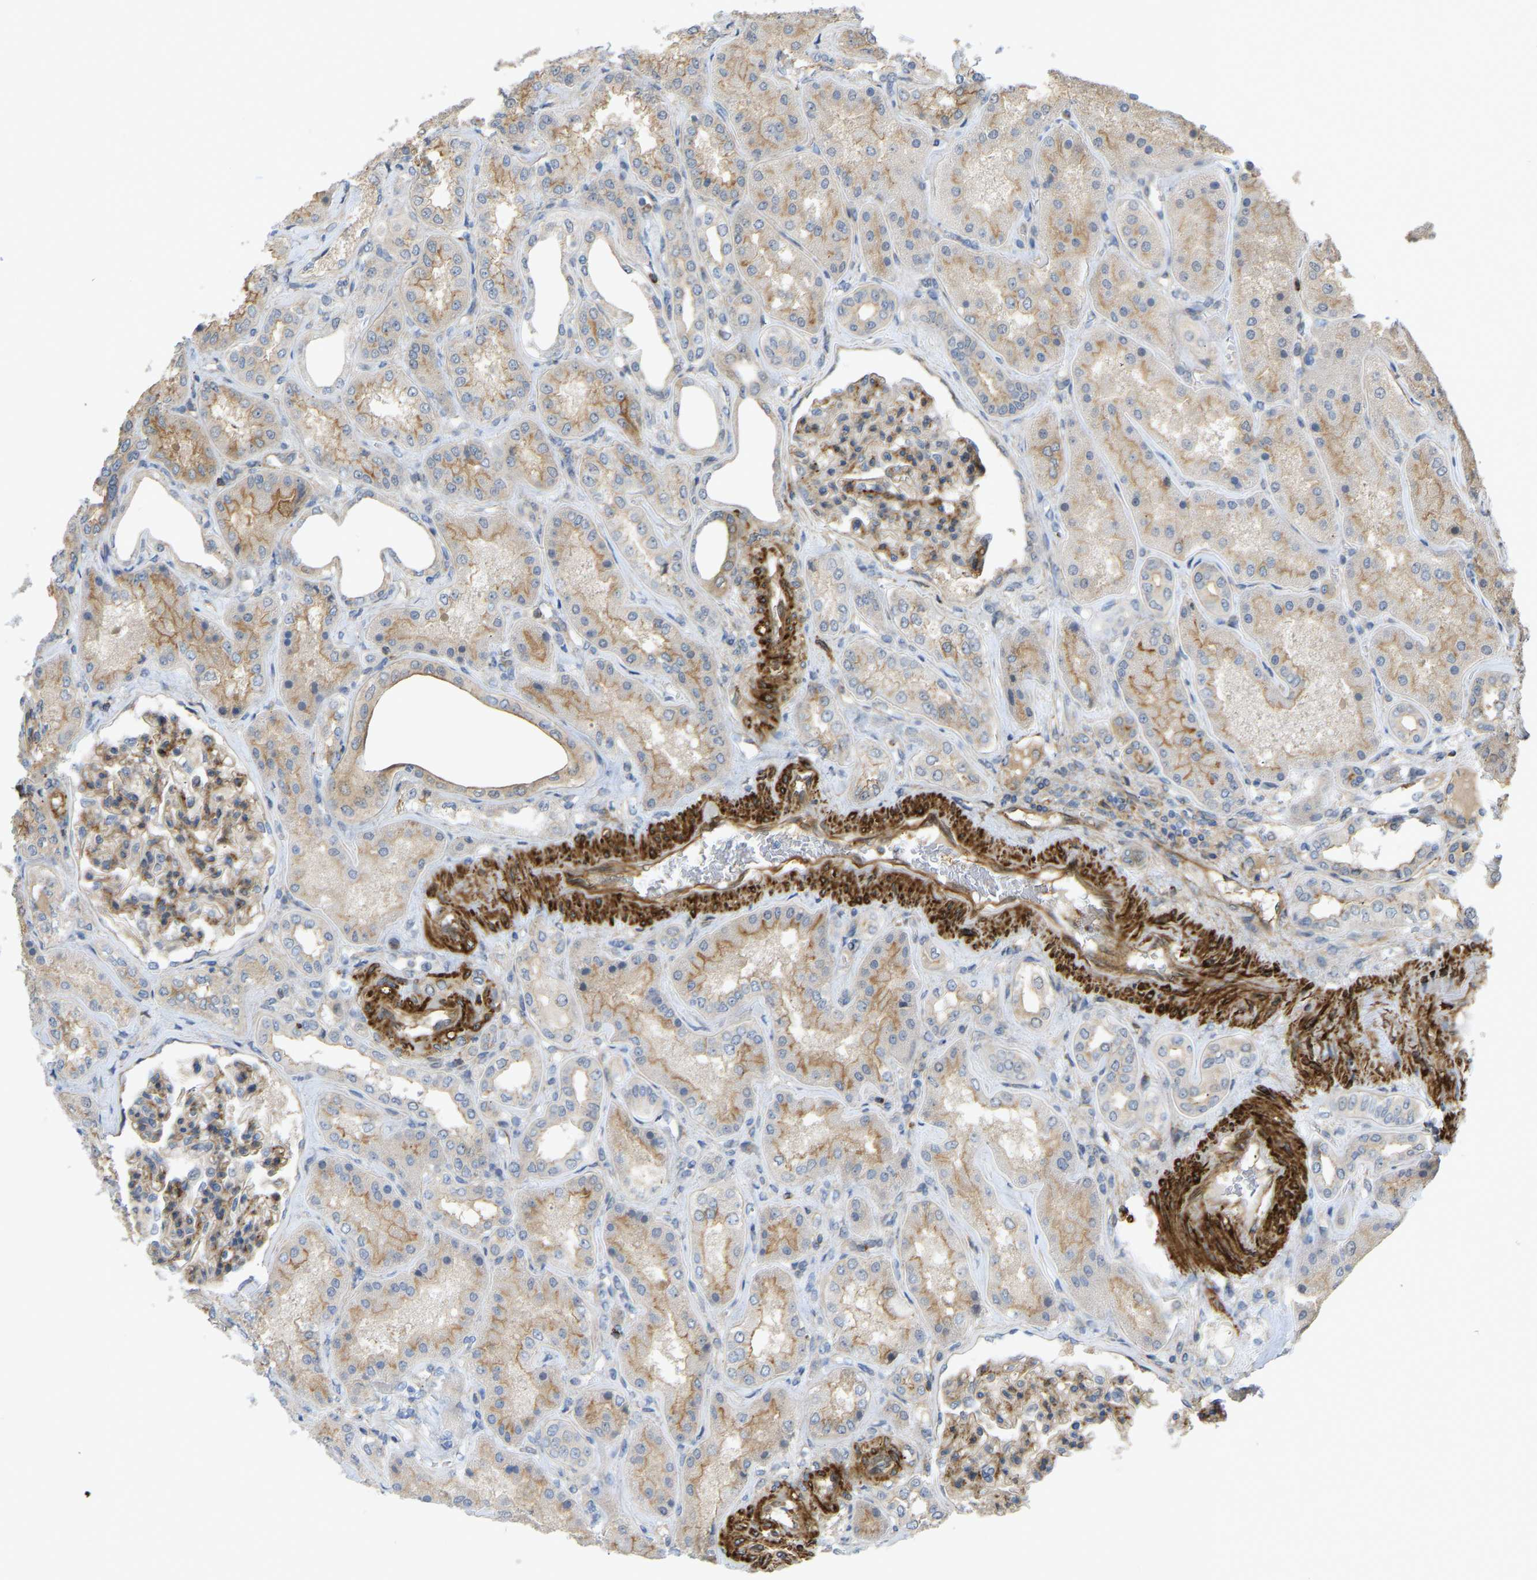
{"staining": {"intensity": "moderate", "quantity": ">75%", "location": "cytoplasmic/membranous"}, "tissue": "kidney", "cell_type": "Cells in glomeruli", "image_type": "normal", "snomed": [{"axis": "morphology", "description": "Normal tissue, NOS"}, {"axis": "topography", "description": "Kidney"}], "caption": "Cells in glomeruli display medium levels of moderate cytoplasmic/membranous positivity in about >75% of cells in normal kidney. (IHC, brightfield microscopy, high magnification).", "gene": "KIAA1671", "patient": {"sex": "female", "age": 56}}